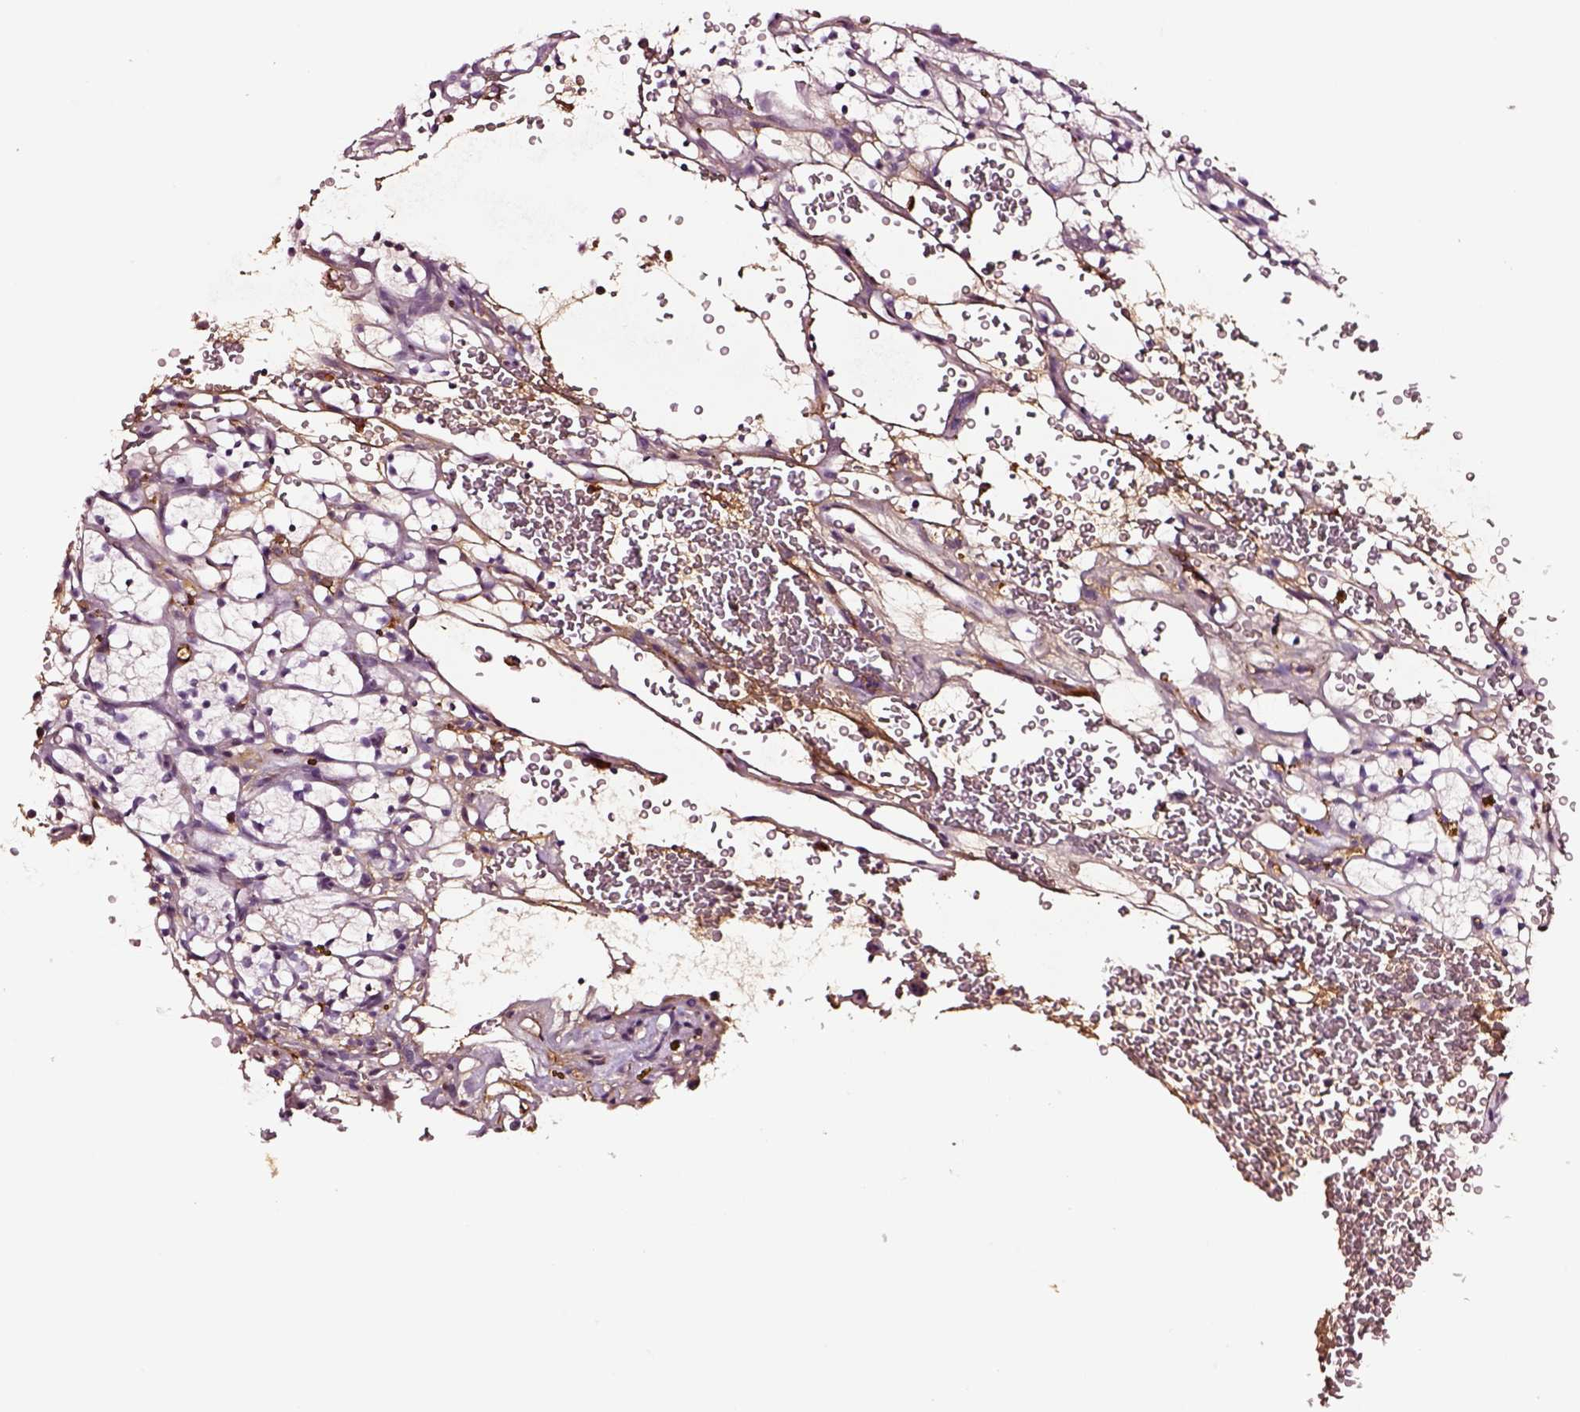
{"staining": {"intensity": "negative", "quantity": "none", "location": "none"}, "tissue": "renal cancer", "cell_type": "Tumor cells", "image_type": "cancer", "snomed": [{"axis": "morphology", "description": "Adenocarcinoma, NOS"}, {"axis": "topography", "description": "Kidney"}], "caption": "A histopathology image of renal cancer stained for a protein demonstrates no brown staining in tumor cells.", "gene": "TF", "patient": {"sex": "female", "age": 64}}